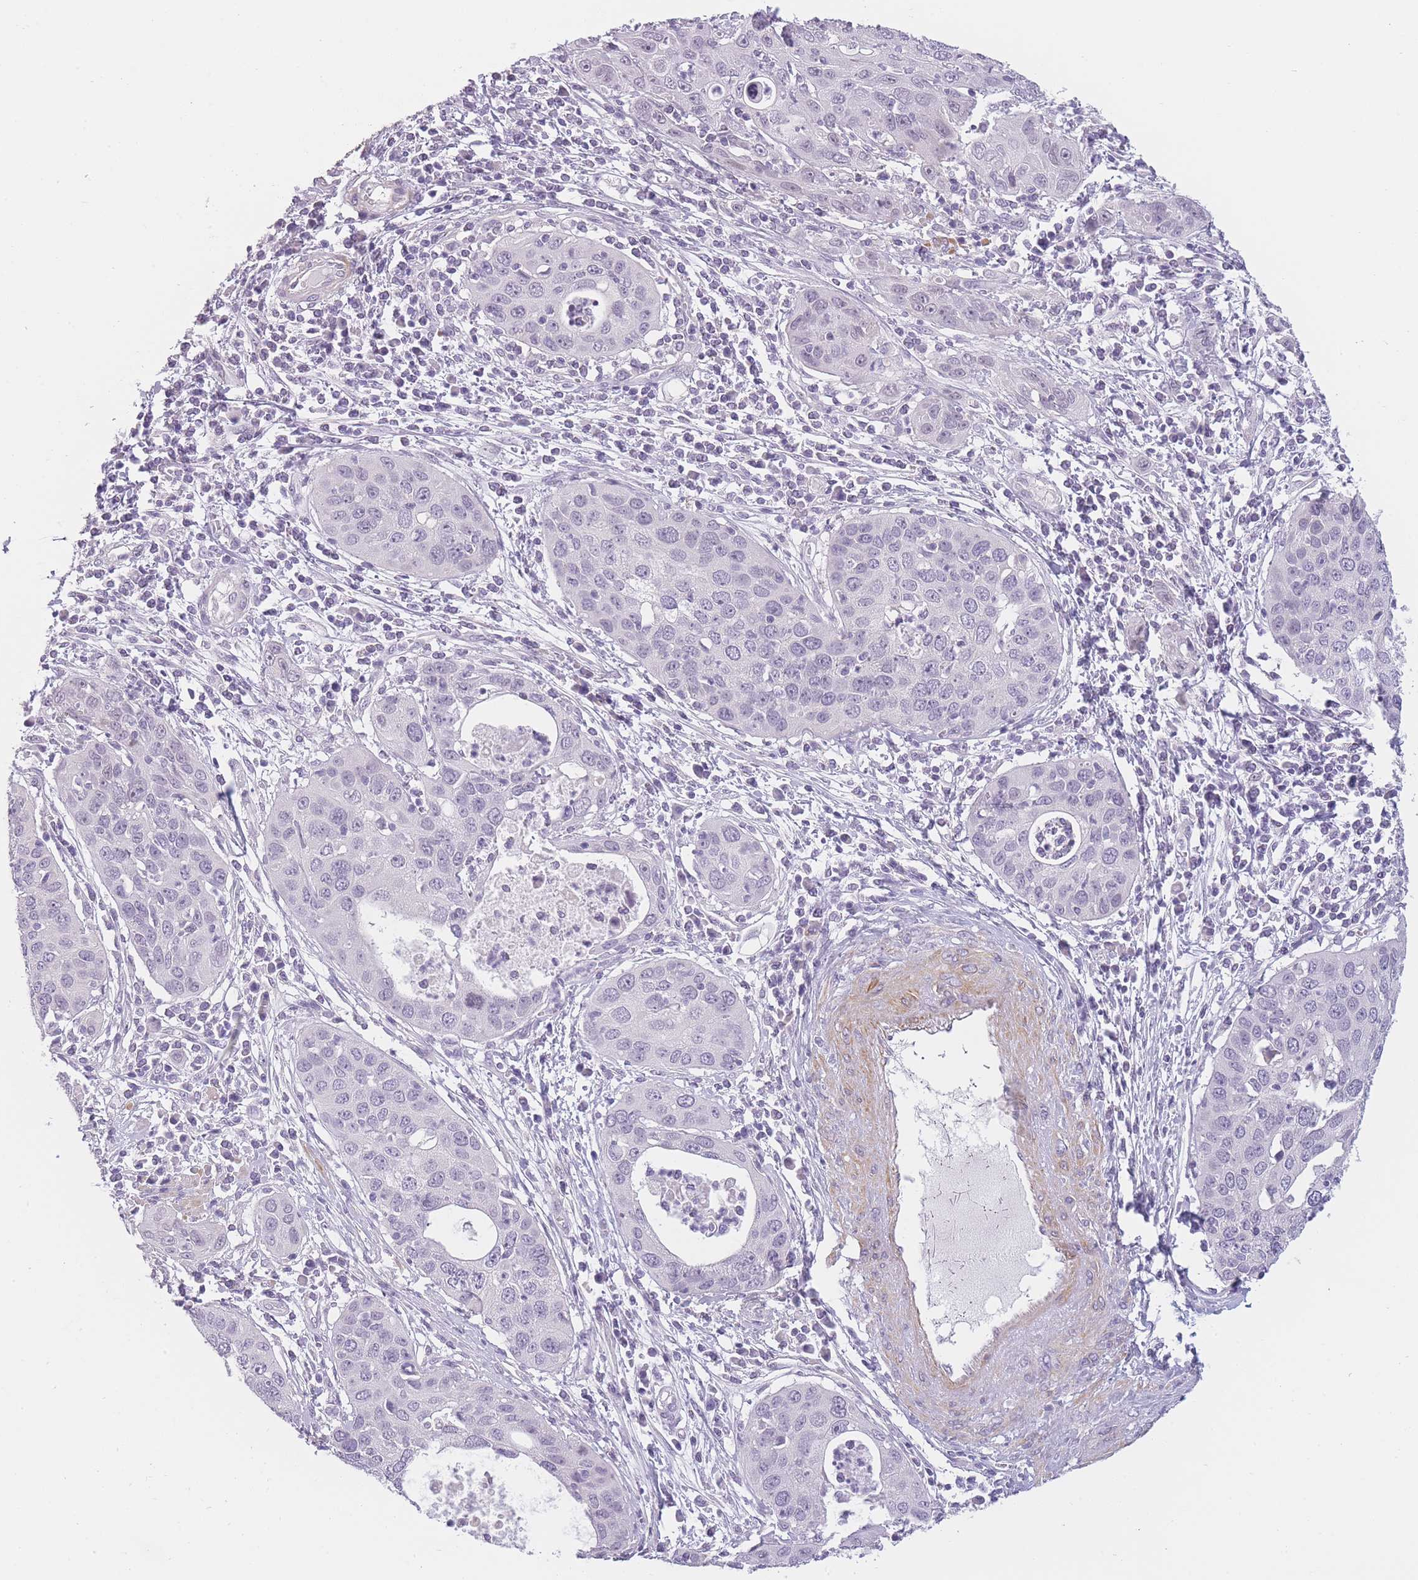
{"staining": {"intensity": "negative", "quantity": "none", "location": "none"}, "tissue": "cervical cancer", "cell_type": "Tumor cells", "image_type": "cancer", "snomed": [{"axis": "morphology", "description": "Squamous cell carcinoma, NOS"}, {"axis": "topography", "description": "Cervix"}], "caption": "DAB immunohistochemical staining of cervical cancer exhibits no significant staining in tumor cells.", "gene": "TMEM236", "patient": {"sex": "female", "age": 36}}